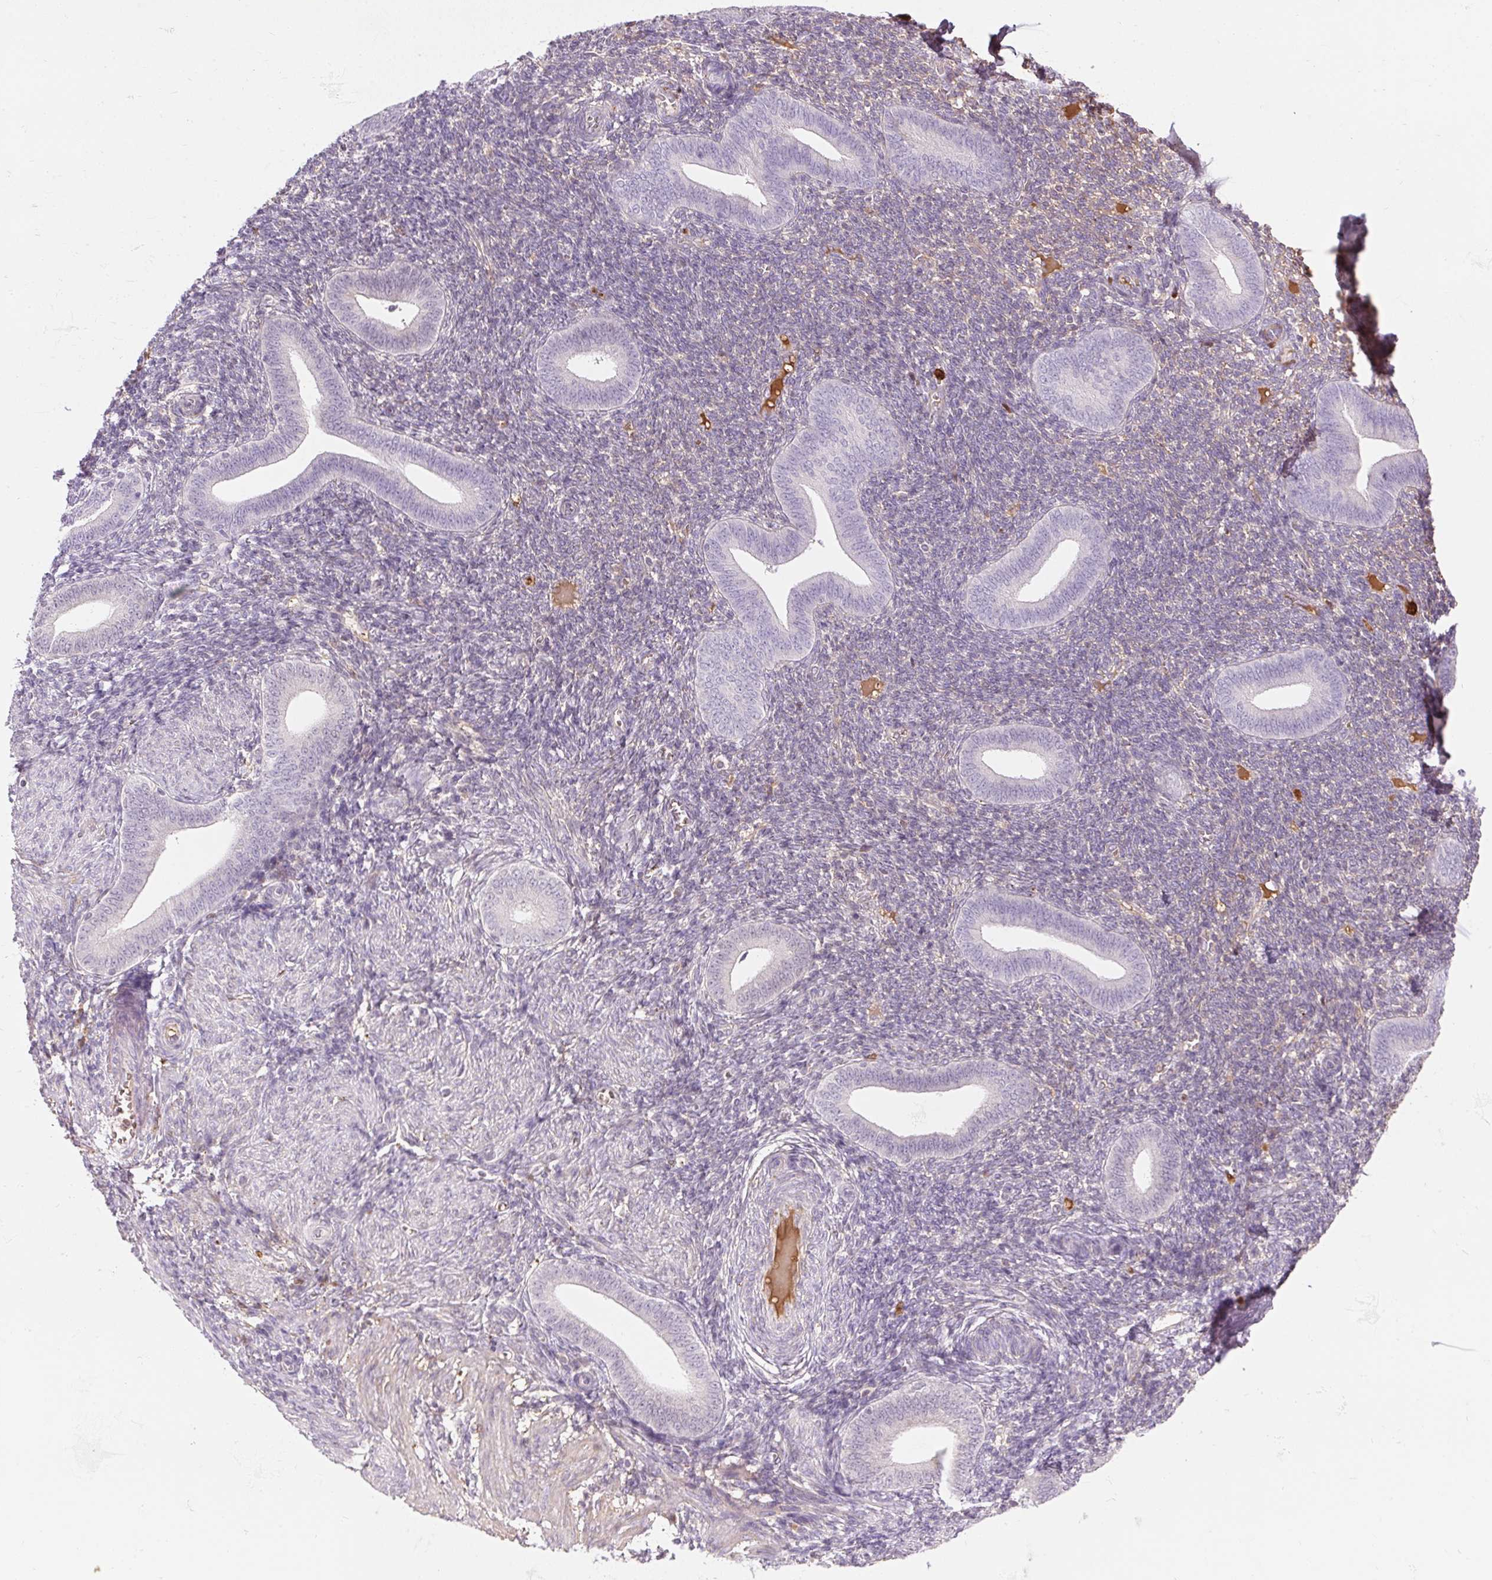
{"staining": {"intensity": "negative", "quantity": "none", "location": "none"}, "tissue": "endometrium", "cell_type": "Cells in endometrial stroma", "image_type": "normal", "snomed": [{"axis": "morphology", "description": "Normal tissue, NOS"}, {"axis": "topography", "description": "Endometrium"}], "caption": "DAB (3,3'-diaminobenzidine) immunohistochemical staining of unremarkable endometrium reveals no significant staining in cells in endometrial stroma.", "gene": "ORM1", "patient": {"sex": "female", "age": 25}}